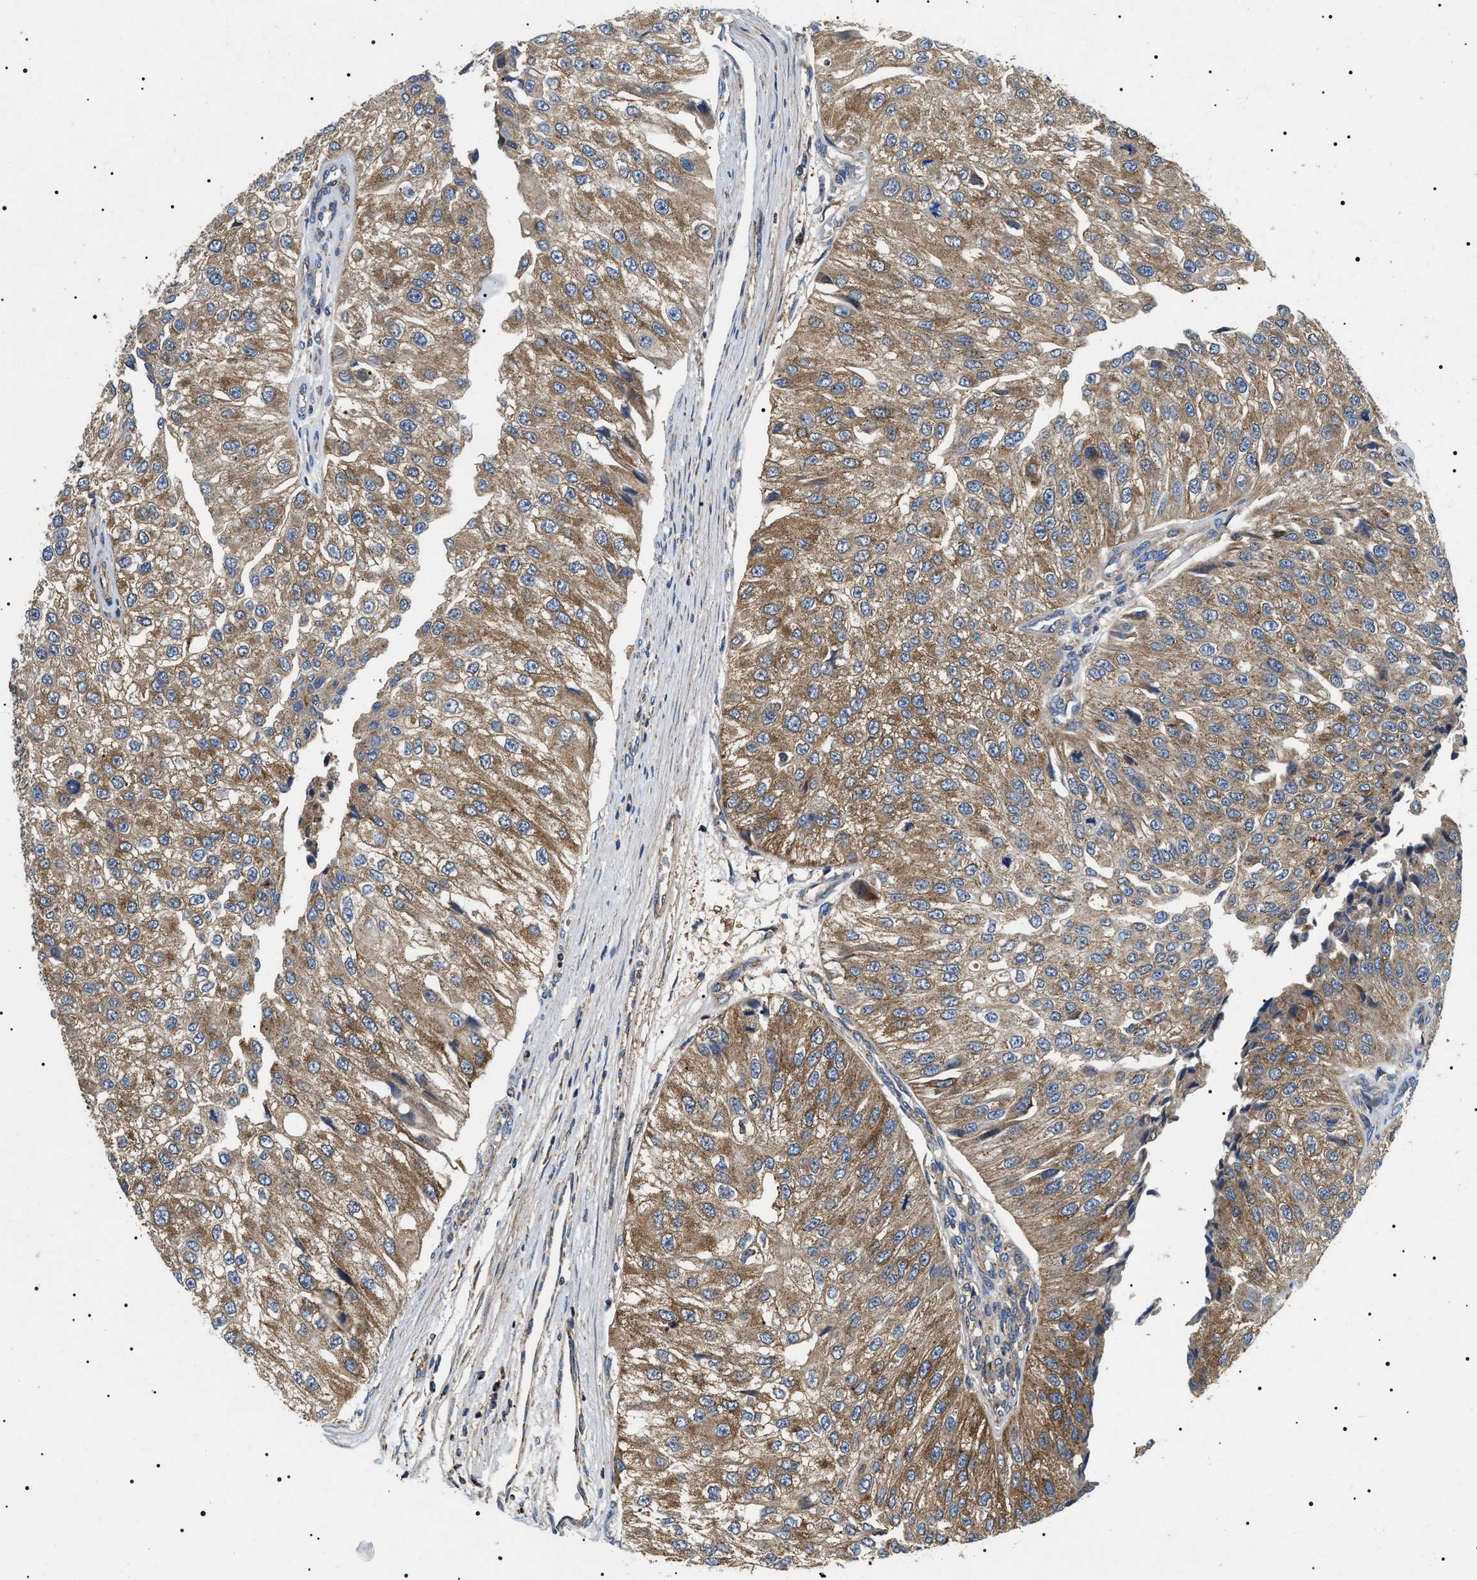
{"staining": {"intensity": "moderate", "quantity": ">75%", "location": "cytoplasmic/membranous"}, "tissue": "urothelial cancer", "cell_type": "Tumor cells", "image_type": "cancer", "snomed": [{"axis": "morphology", "description": "Urothelial carcinoma, High grade"}, {"axis": "topography", "description": "Kidney"}, {"axis": "topography", "description": "Urinary bladder"}], "caption": "Protein expression analysis of human urothelial cancer reveals moderate cytoplasmic/membranous positivity in about >75% of tumor cells.", "gene": "OXSM", "patient": {"sex": "male", "age": 77}}